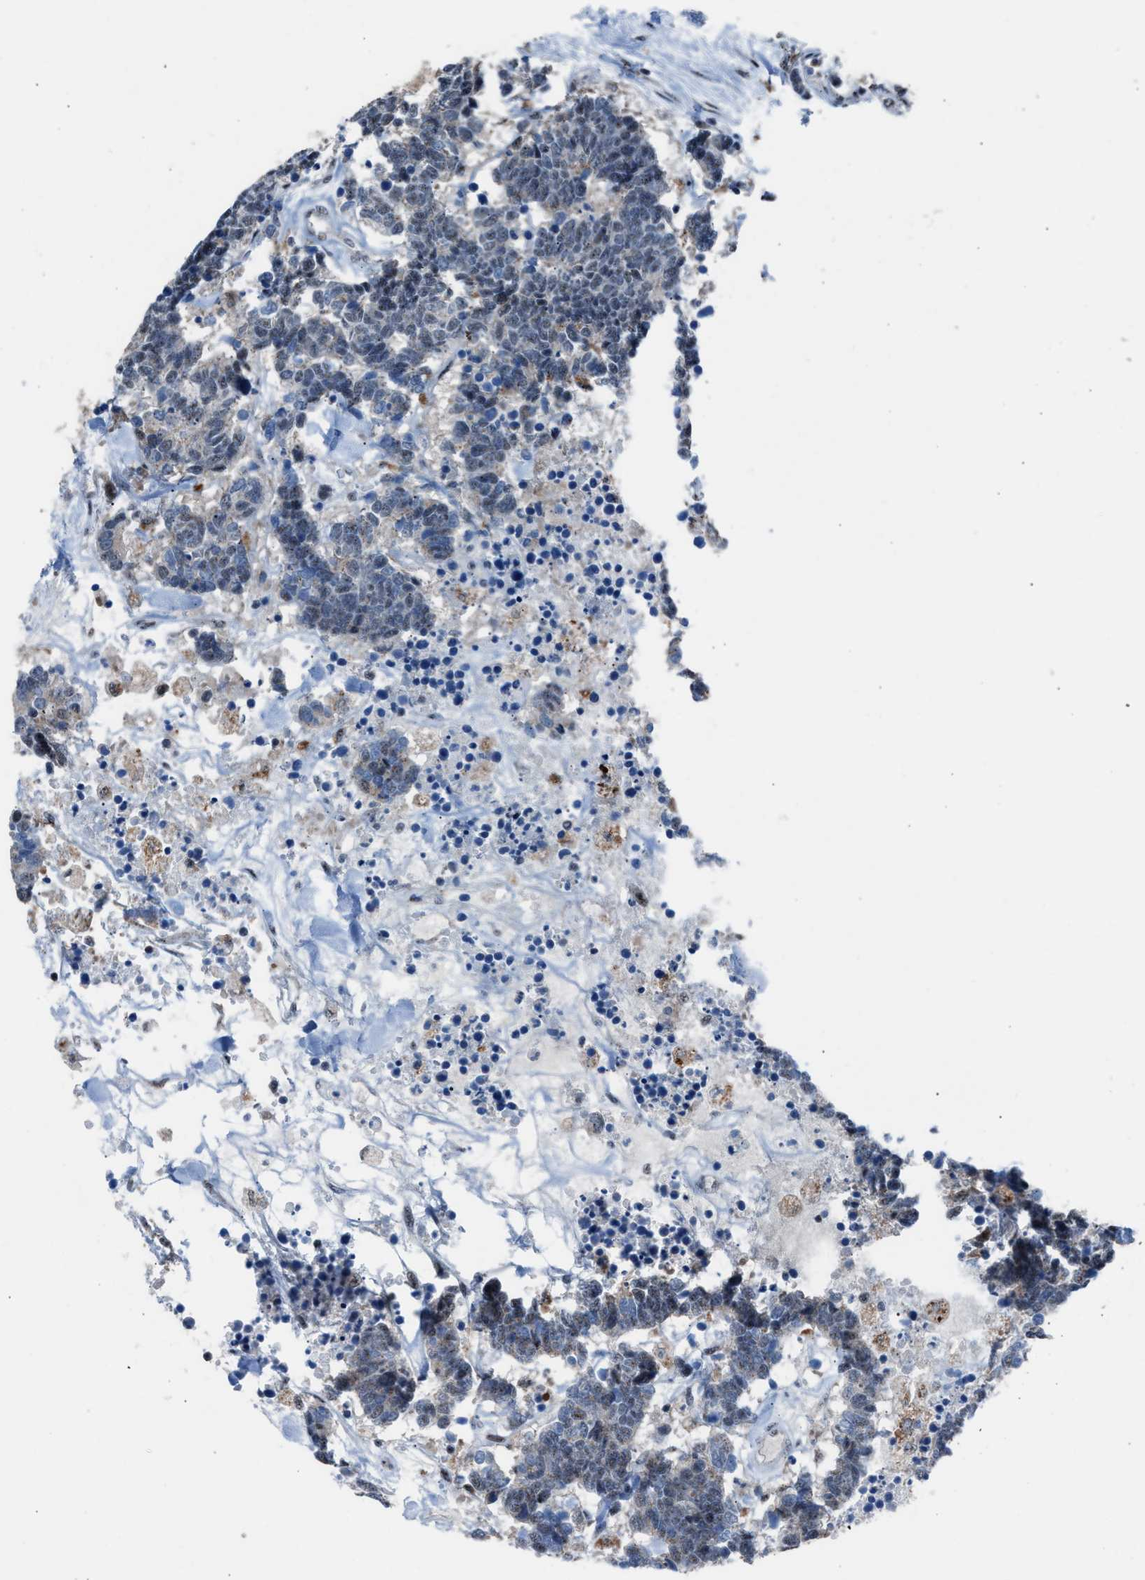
{"staining": {"intensity": "negative", "quantity": "none", "location": "none"}, "tissue": "carcinoid", "cell_type": "Tumor cells", "image_type": "cancer", "snomed": [{"axis": "morphology", "description": "Carcinoma, NOS"}, {"axis": "morphology", "description": "Carcinoid, malignant, NOS"}, {"axis": "topography", "description": "Urinary bladder"}], "caption": "Histopathology image shows no significant protein expression in tumor cells of malignant carcinoid. (Brightfield microscopy of DAB immunohistochemistry at high magnification).", "gene": "CENPP", "patient": {"sex": "male", "age": 57}}